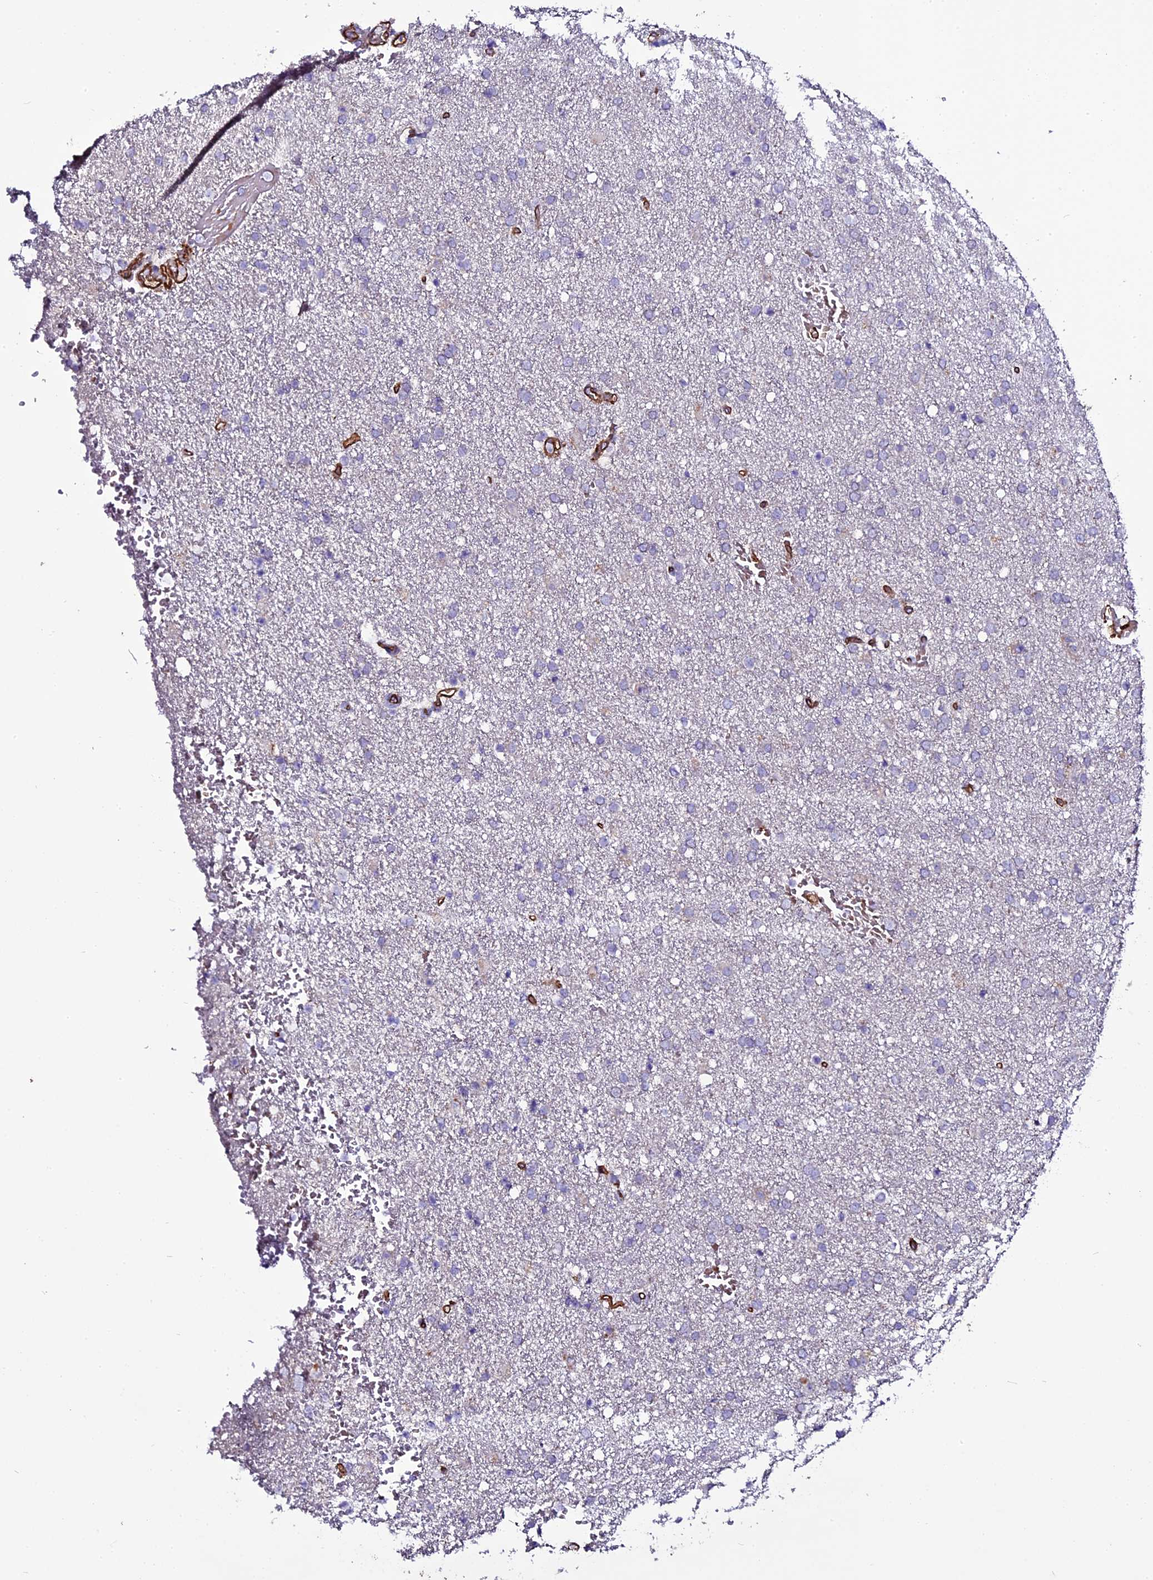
{"staining": {"intensity": "negative", "quantity": "none", "location": "none"}, "tissue": "glioma", "cell_type": "Tumor cells", "image_type": "cancer", "snomed": [{"axis": "morphology", "description": "Glioma, malignant, High grade"}, {"axis": "topography", "description": "Brain"}], "caption": "Photomicrograph shows no protein positivity in tumor cells of glioma tissue.", "gene": "MEX3C", "patient": {"sex": "male", "age": 72}}